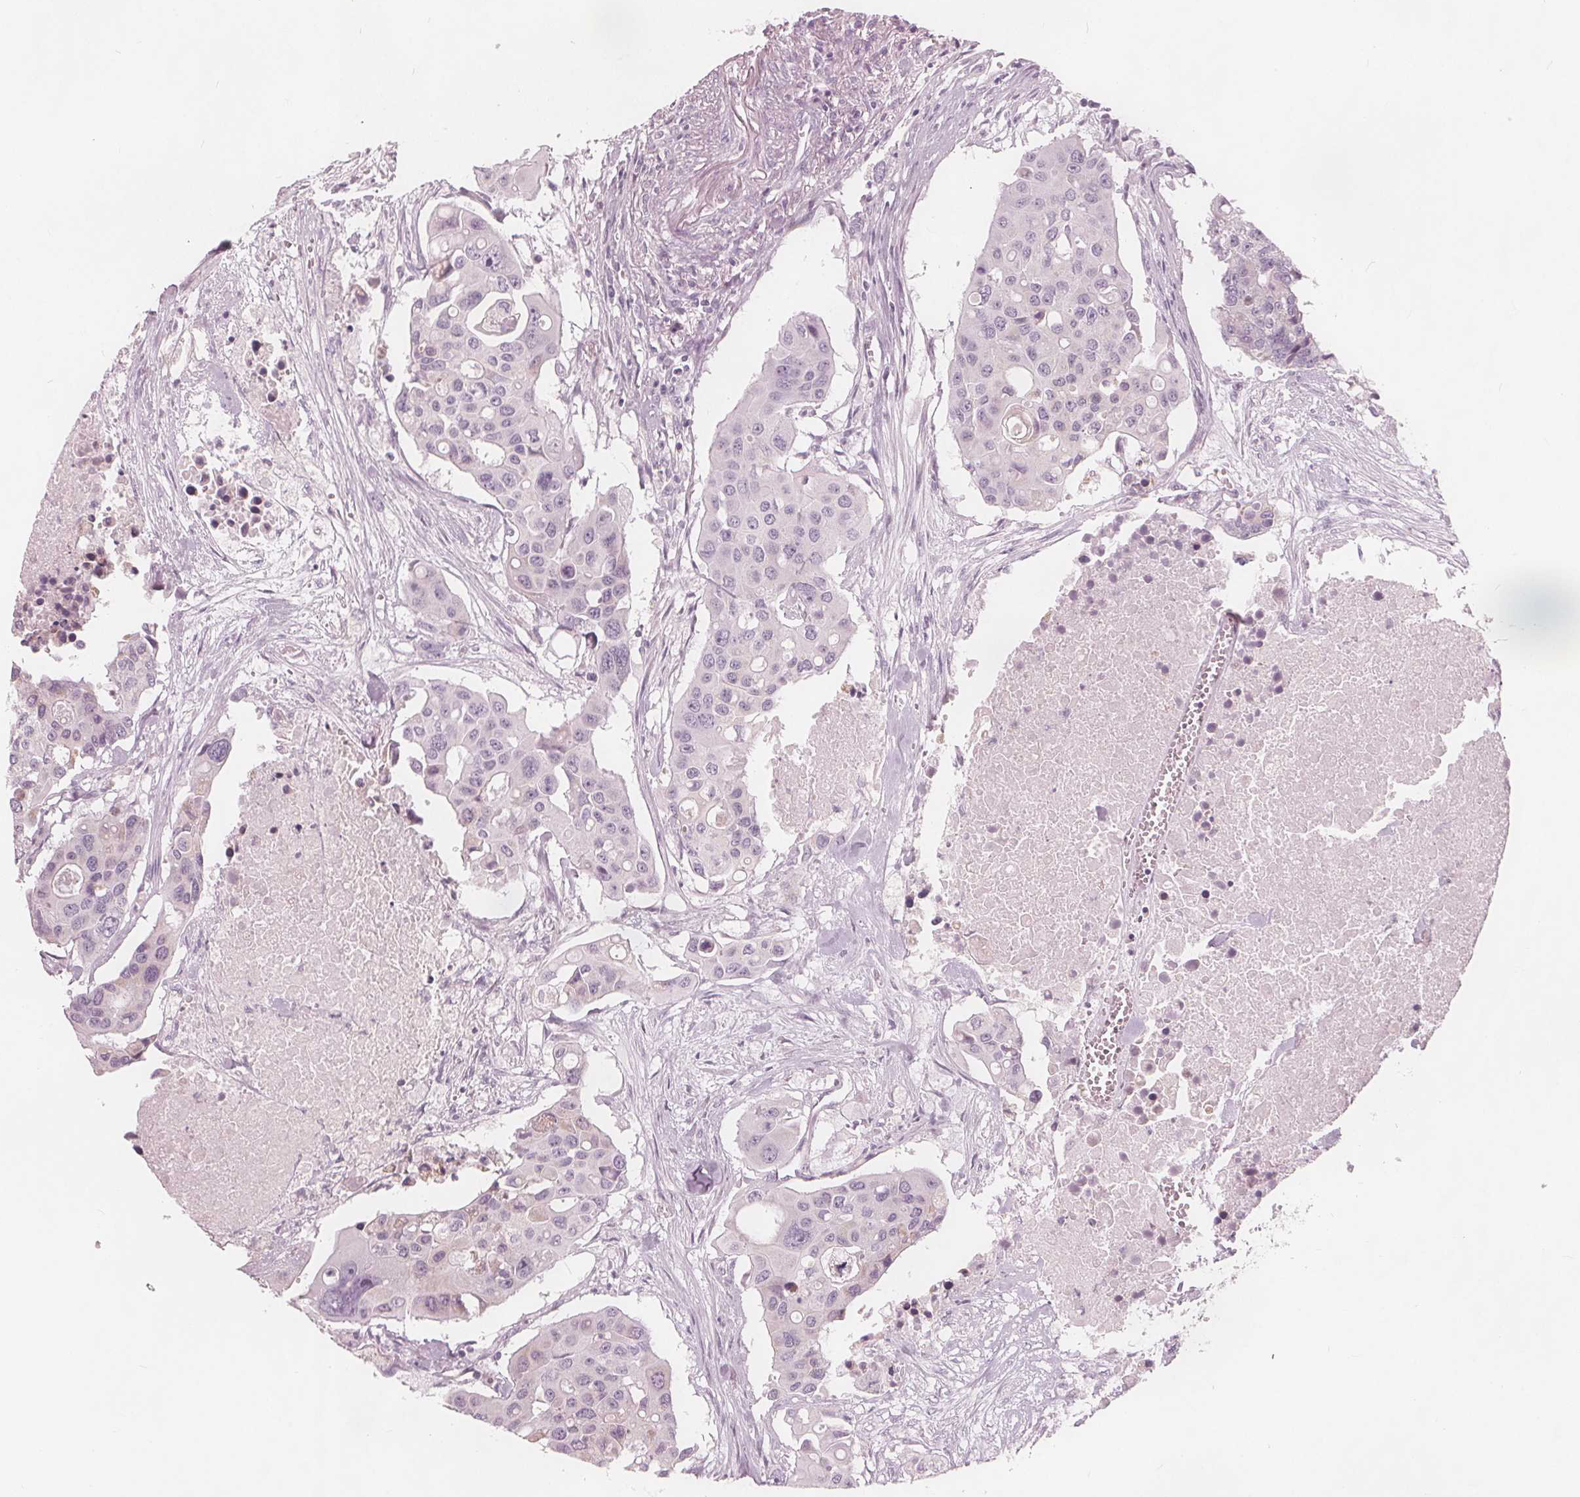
{"staining": {"intensity": "negative", "quantity": "none", "location": "none"}, "tissue": "colorectal cancer", "cell_type": "Tumor cells", "image_type": "cancer", "snomed": [{"axis": "morphology", "description": "Adenocarcinoma, NOS"}, {"axis": "topography", "description": "Colon"}], "caption": "Tumor cells show no significant expression in colorectal cancer.", "gene": "BRSK1", "patient": {"sex": "male", "age": 77}}